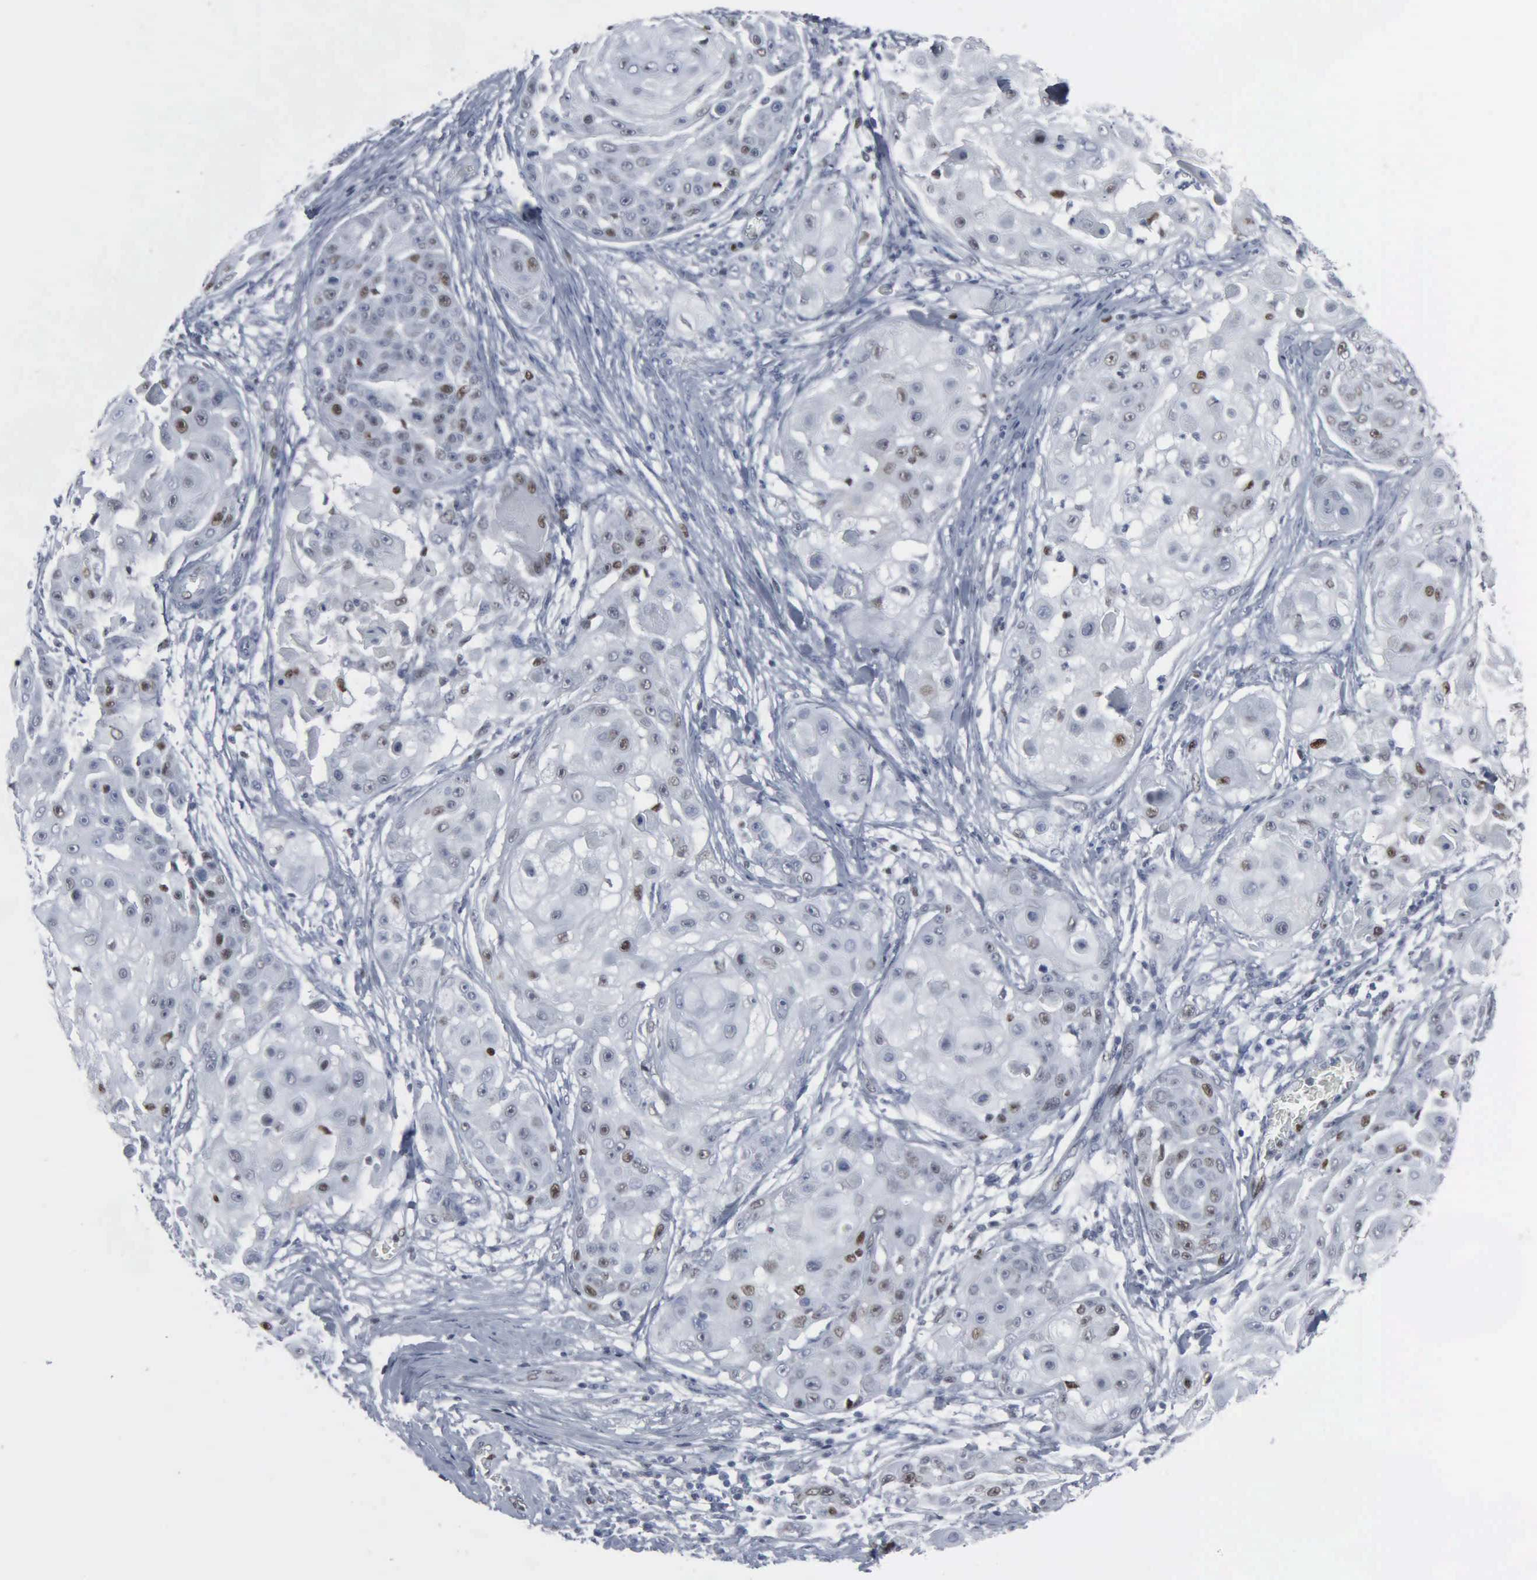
{"staining": {"intensity": "weak", "quantity": "<25%", "location": "nuclear"}, "tissue": "skin cancer", "cell_type": "Tumor cells", "image_type": "cancer", "snomed": [{"axis": "morphology", "description": "Squamous cell carcinoma, NOS"}, {"axis": "topography", "description": "Skin"}], "caption": "A high-resolution micrograph shows immunohistochemistry (IHC) staining of squamous cell carcinoma (skin), which shows no significant staining in tumor cells.", "gene": "CCND3", "patient": {"sex": "female", "age": 57}}